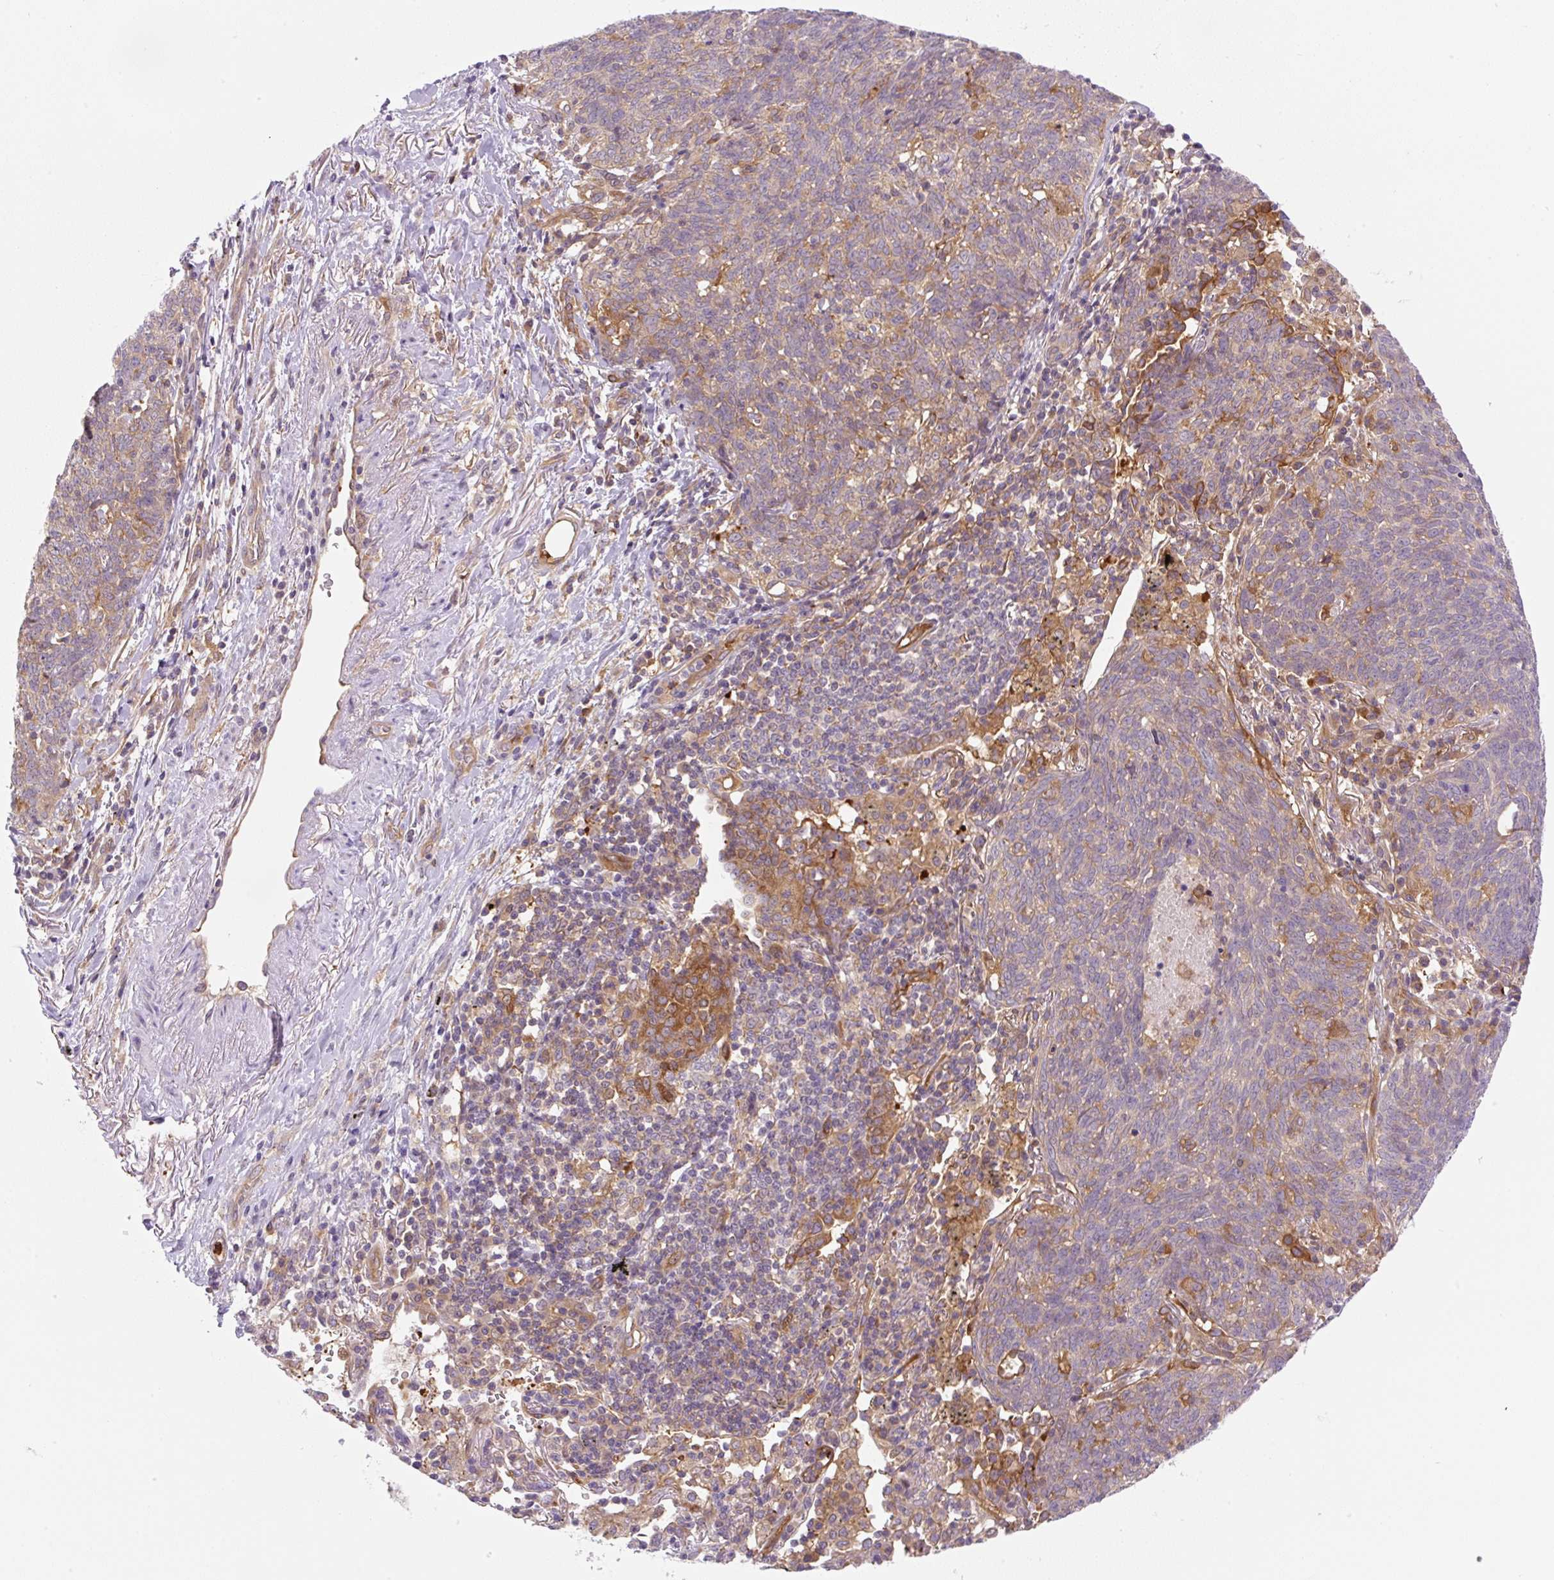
{"staining": {"intensity": "weak", "quantity": "25%-75%", "location": "cytoplasmic/membranous"}, "tissue": "lung cancer", "cell_type": "Tumor cells", "image_type": "cancer", "snomed": [{"axis": "morphology", "description": "Squamous cell carcinoma, NOS"}, {"axis": "topography", "description": "Lung"}], "caption": "Immunohistochemistry micrograph of neoplastic tissue: lung cancer (squamous cell carcinoma) stained using immunohistochemistry (IHC) reveals low levels of weak protein expression localized specifically in the cytoplasmic/membranous of tumor cells, appearing as a cytoplasmic/membranous brown color.", "gene": "OMA1", "patient": {"sex": "female", "age": 72}}